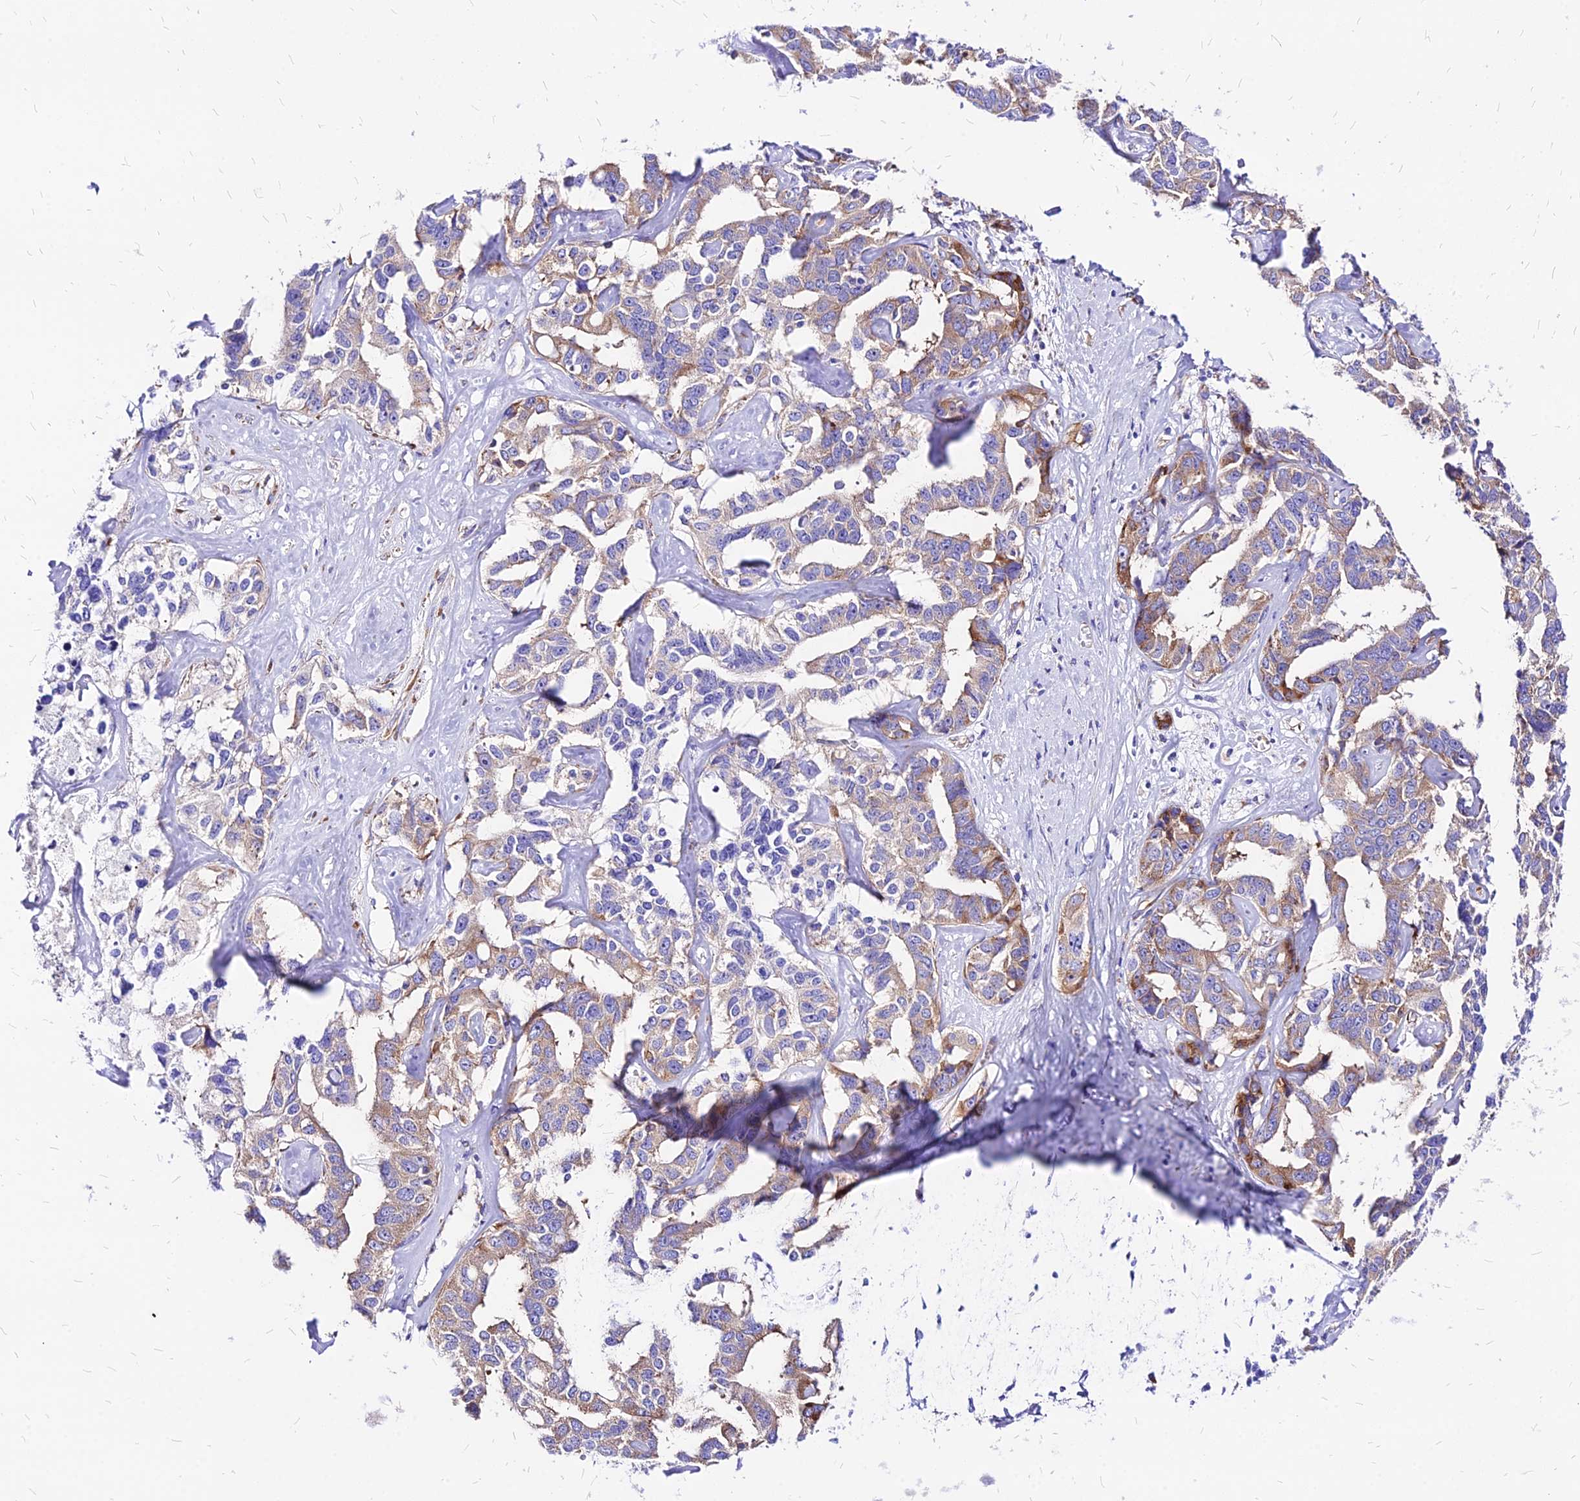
{"staining": {"intensity": "moderate", "quantity": "25%-75%", "location": "cytoplasmic/membranous"}, "tissue": "liver cancer", "cell_type": "Tumor cells", "image_type": "cancer", "snomed": [{"axis": "morphology", "description": "Cholangiocarcinoma"}, {"axis": "topography", "description": "Liver"}], "caption": "Liver cancer (cholangiocarcinoma) stained with IHC shows moderate cytoplasmic/membranous expression in approximately 25%-75% of tumor cells.", "gene": "RPL19", "patient": {"sex": "male", "age": 59}}